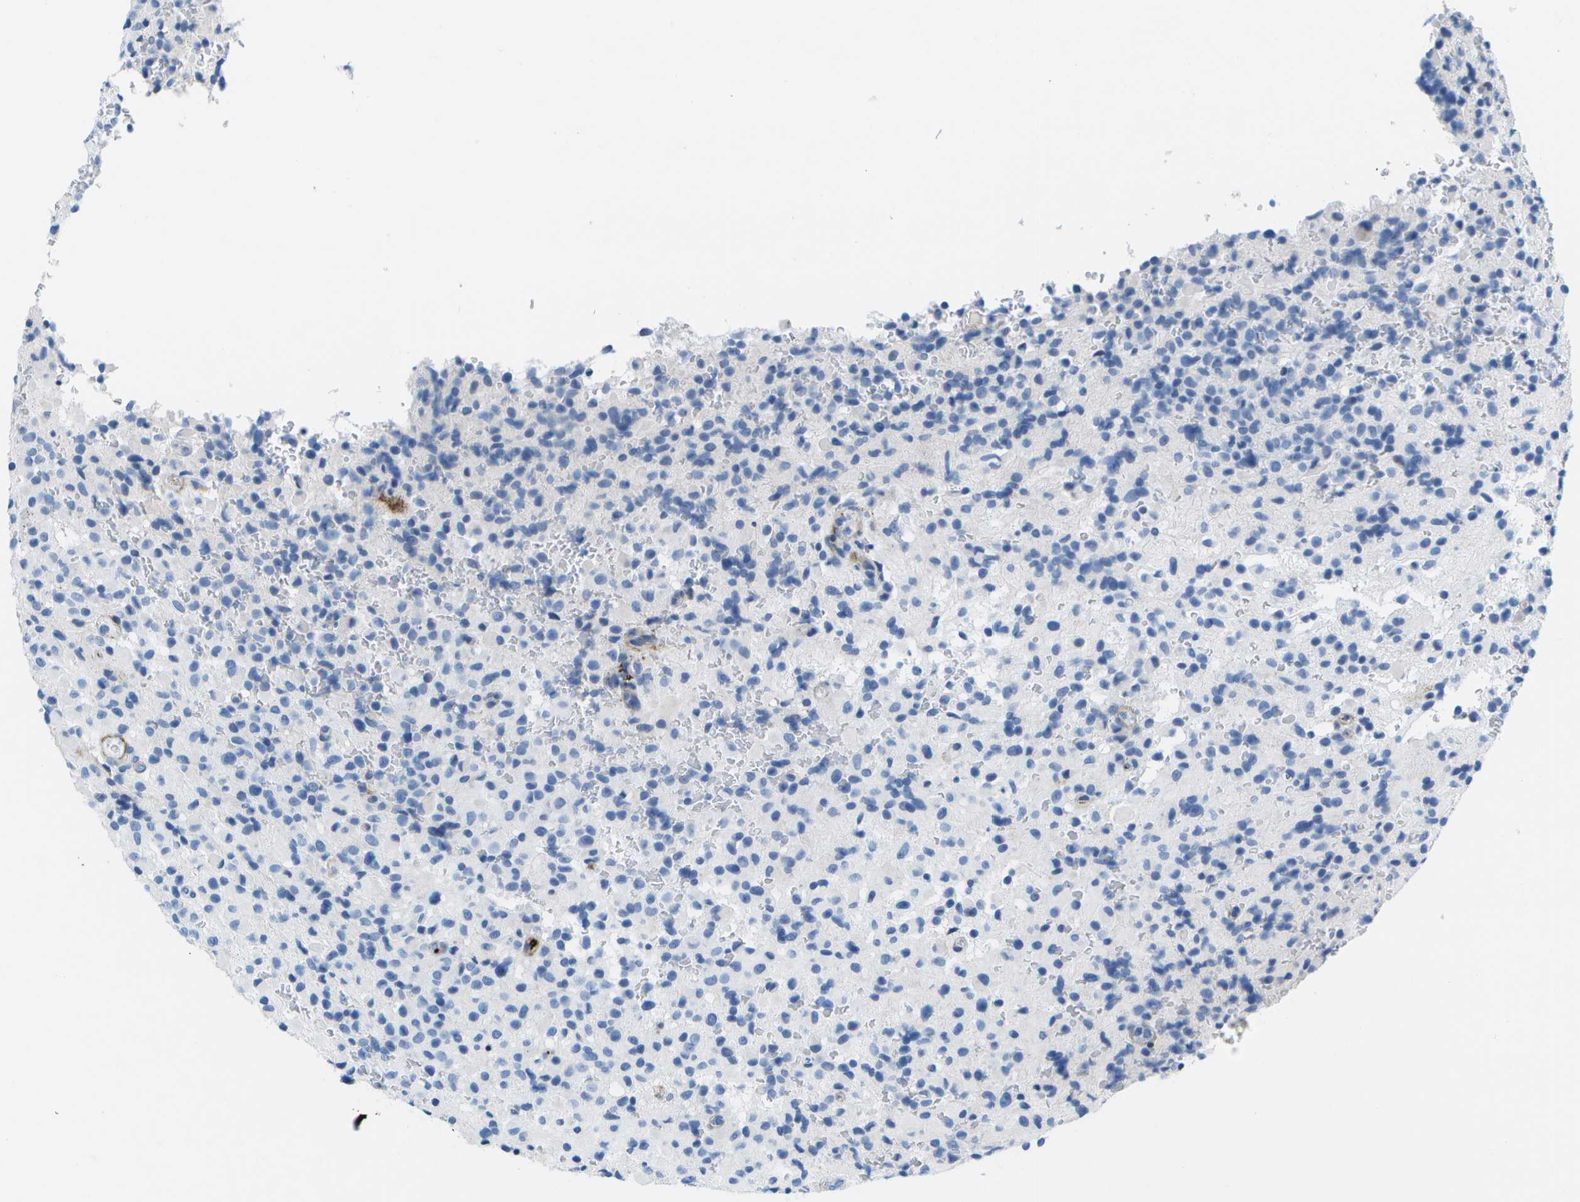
{"staining": {"intensity": "negative", "quantity": "none", "location": "none"}, "tissue": "glioma", "cell_type": "Tumor cells", "image_type": "cancer", "snomed": [{"axis": "morphology", "description": "Glioma, malignant, High grade"}, {"axis": "topography", "description": "Brain"}], "caption": "A micrograph of human malignant high-grade glioma is negative for staining in tumor cells.", "gene": "ADGRG6", "patient": {"sex": "male", "age": 71}}